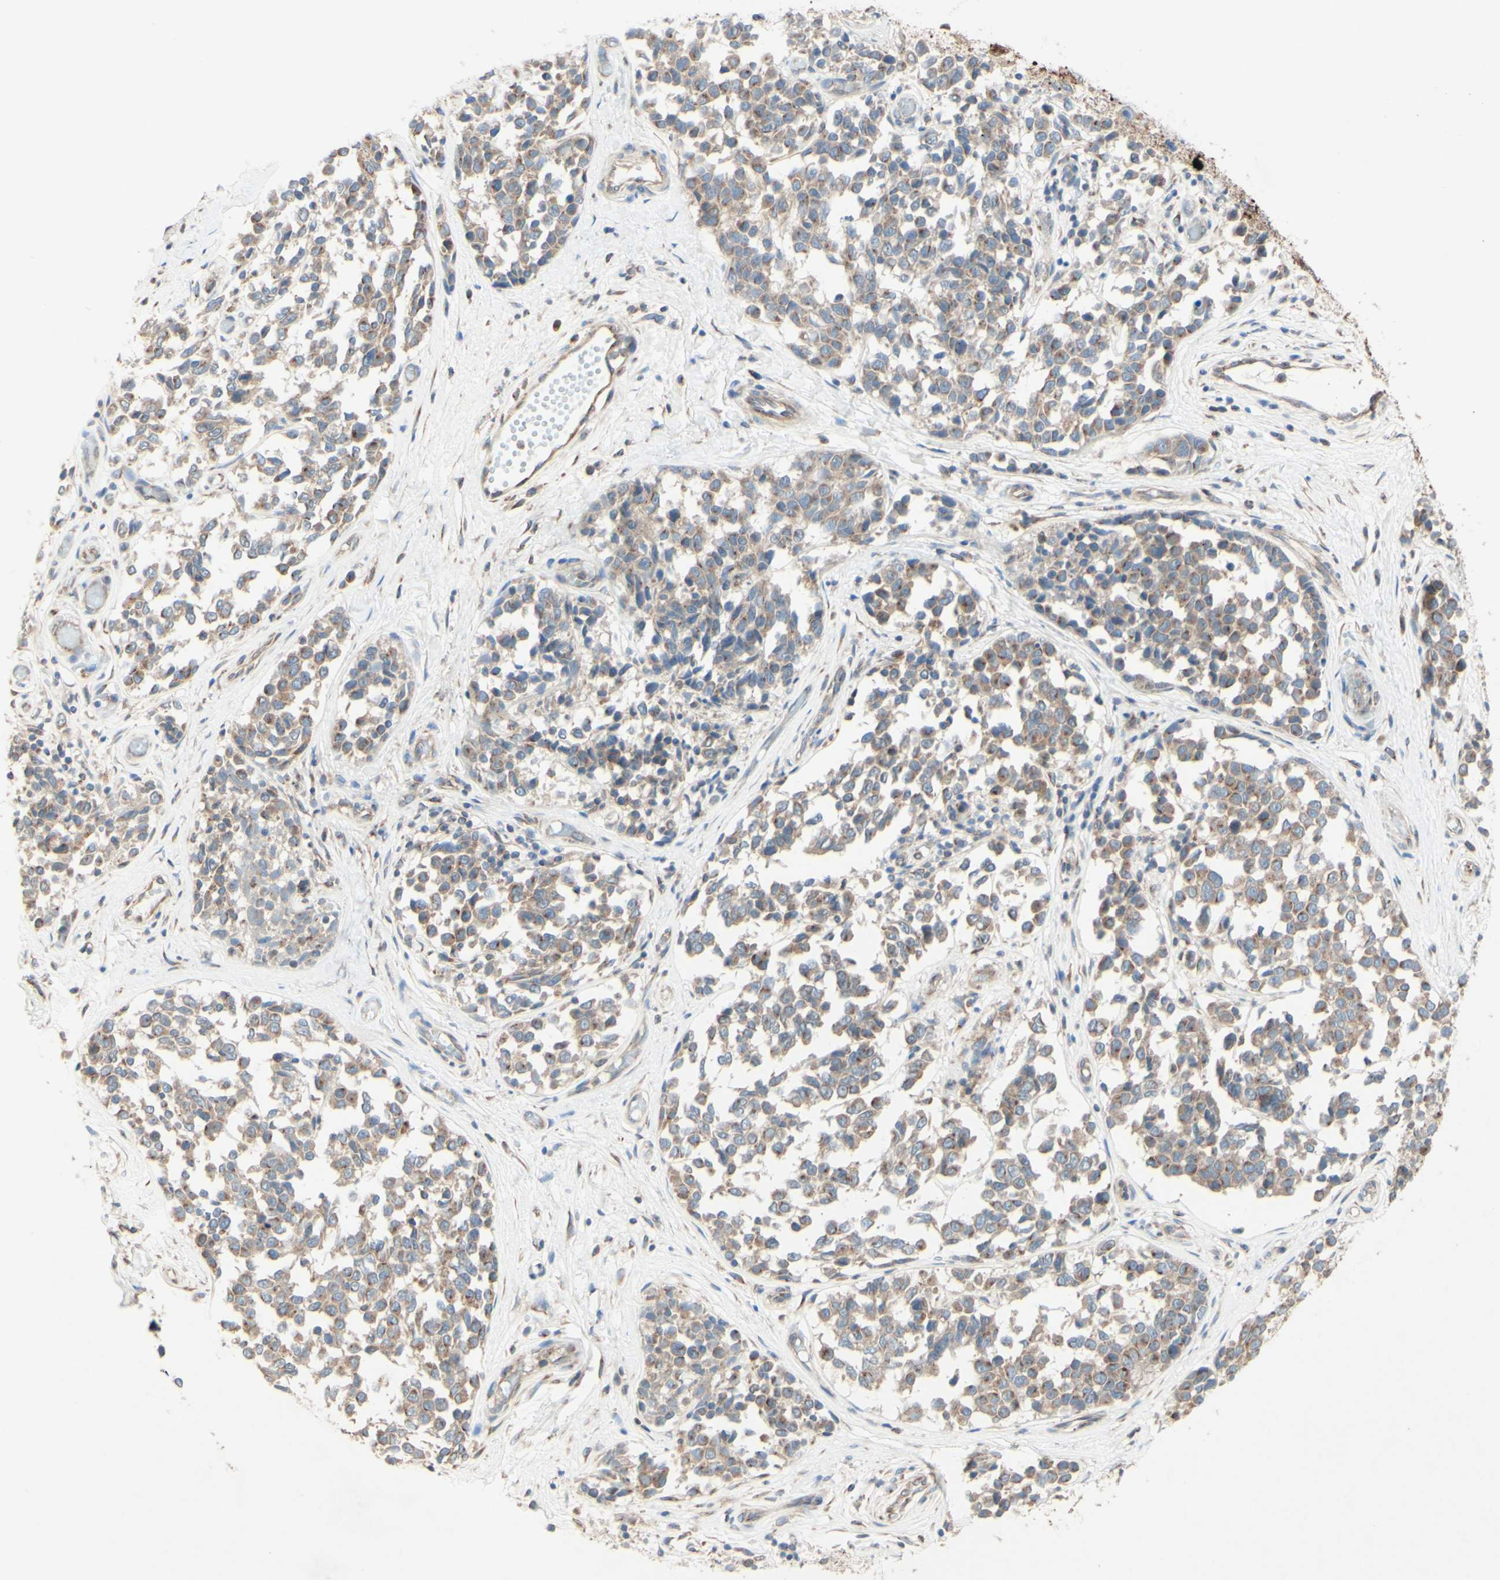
{"staining": {"intensity": "weak", "quantity": ">75%", "location": "cytoplasmic/membranous"}, "tissue": "melanoma", "cell_type": "Tumor cells", "image_type": "cancer", "snomed": [{"axis": "morphology", "description": "Malignant melanoma, NOS"}, {"axis": "topography", "description": "Skin"}], "caption": "There is low levels of weak cytoplasmic/membranous positivity in tumor cells of malignant melanoma, as demonstrated by immunohistochemical staining (brown color).", "gene": "MTM1", "patient": {"sex": "female", "age": 64}}